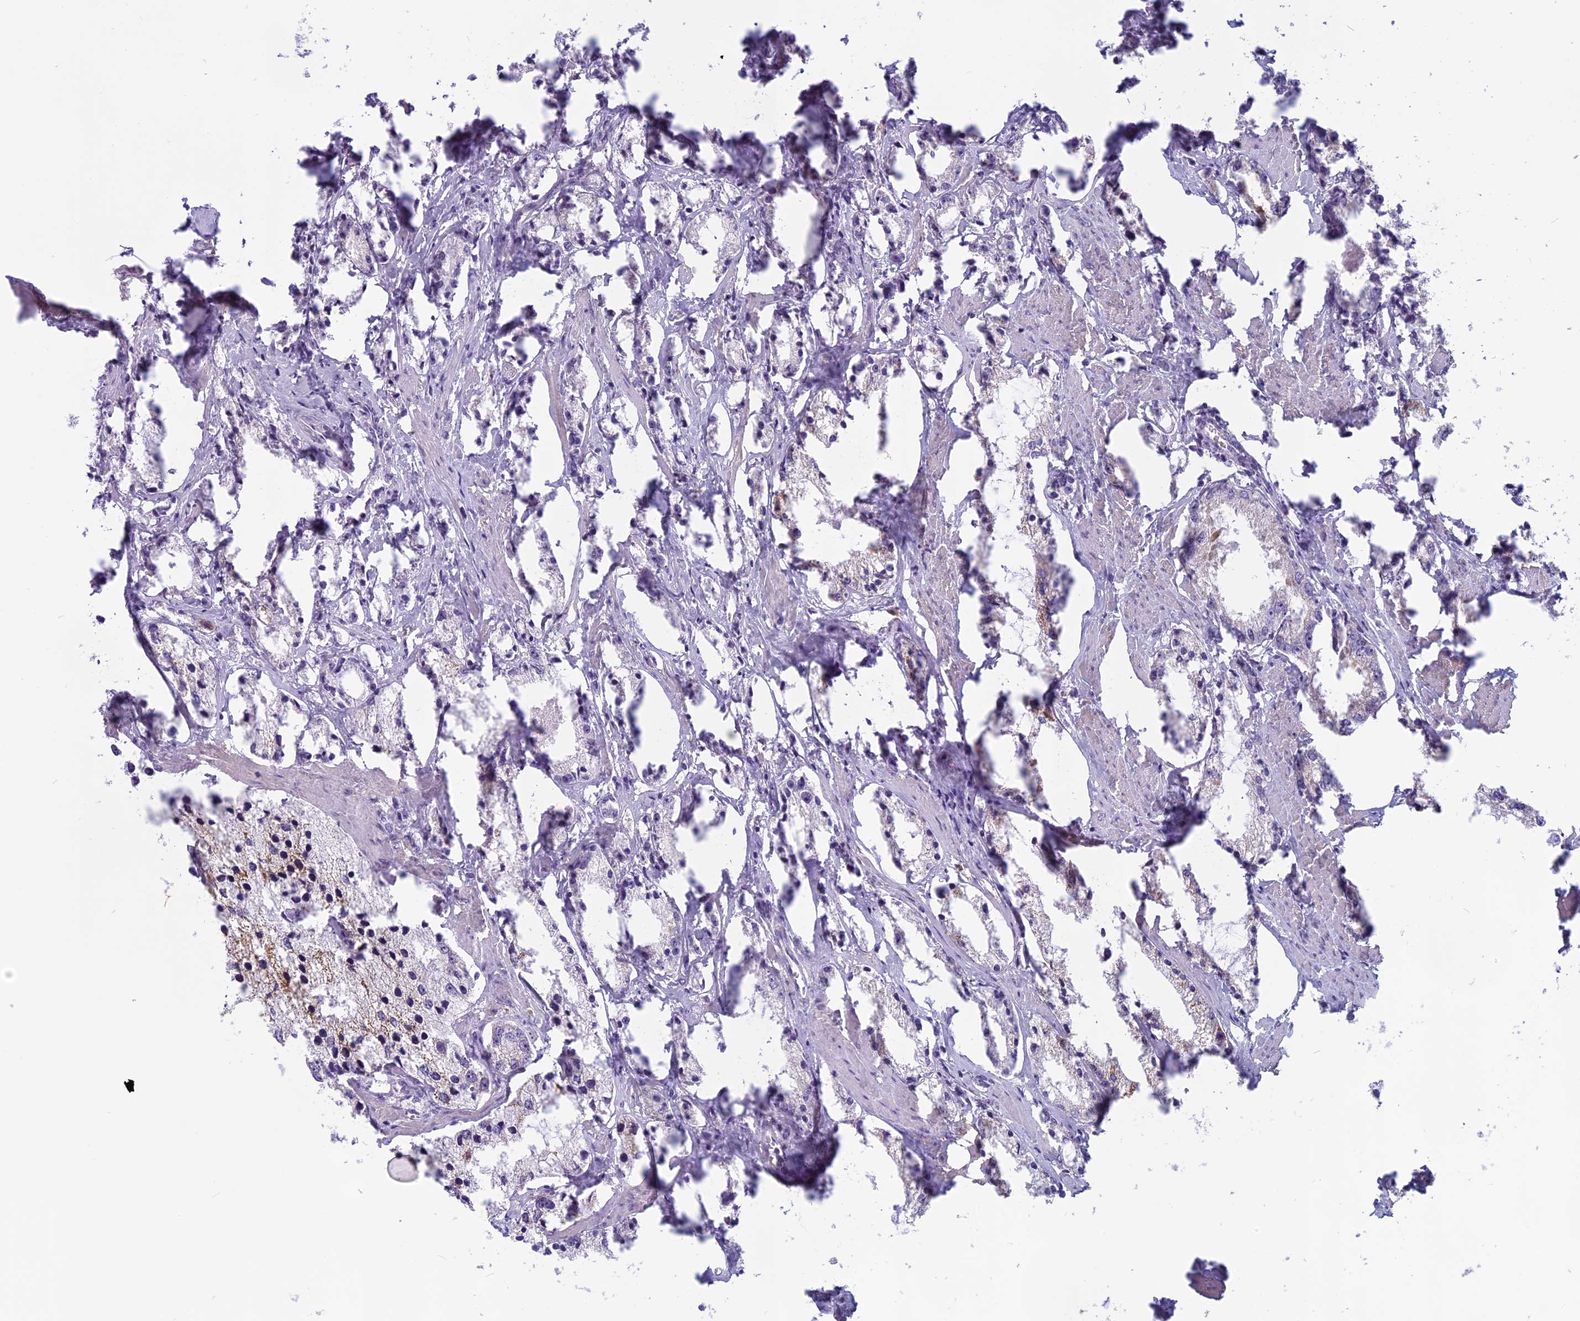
{"staining": {"intensity": "negative", "quantity": "none", "location": "none"}, "tissue": "prostate cancer", "cell_type": "Tumor cells", "image_type": "cancer", "snomed": [{"axis": "morphology", "description": "Adenocarcinoma, High grade"}, {"axis": "topography", "description": "Prostate"}], "caption": "An immunohistochemistry (IHC) photomicrograph of high-grade adenocarcinoma (prostate) is shown. There is no staining in tumor cells of high-grade adenocarcinoma (prostate).", "gene": "ARHGEF37", "patient": {"sex": "male", "age": 66}}